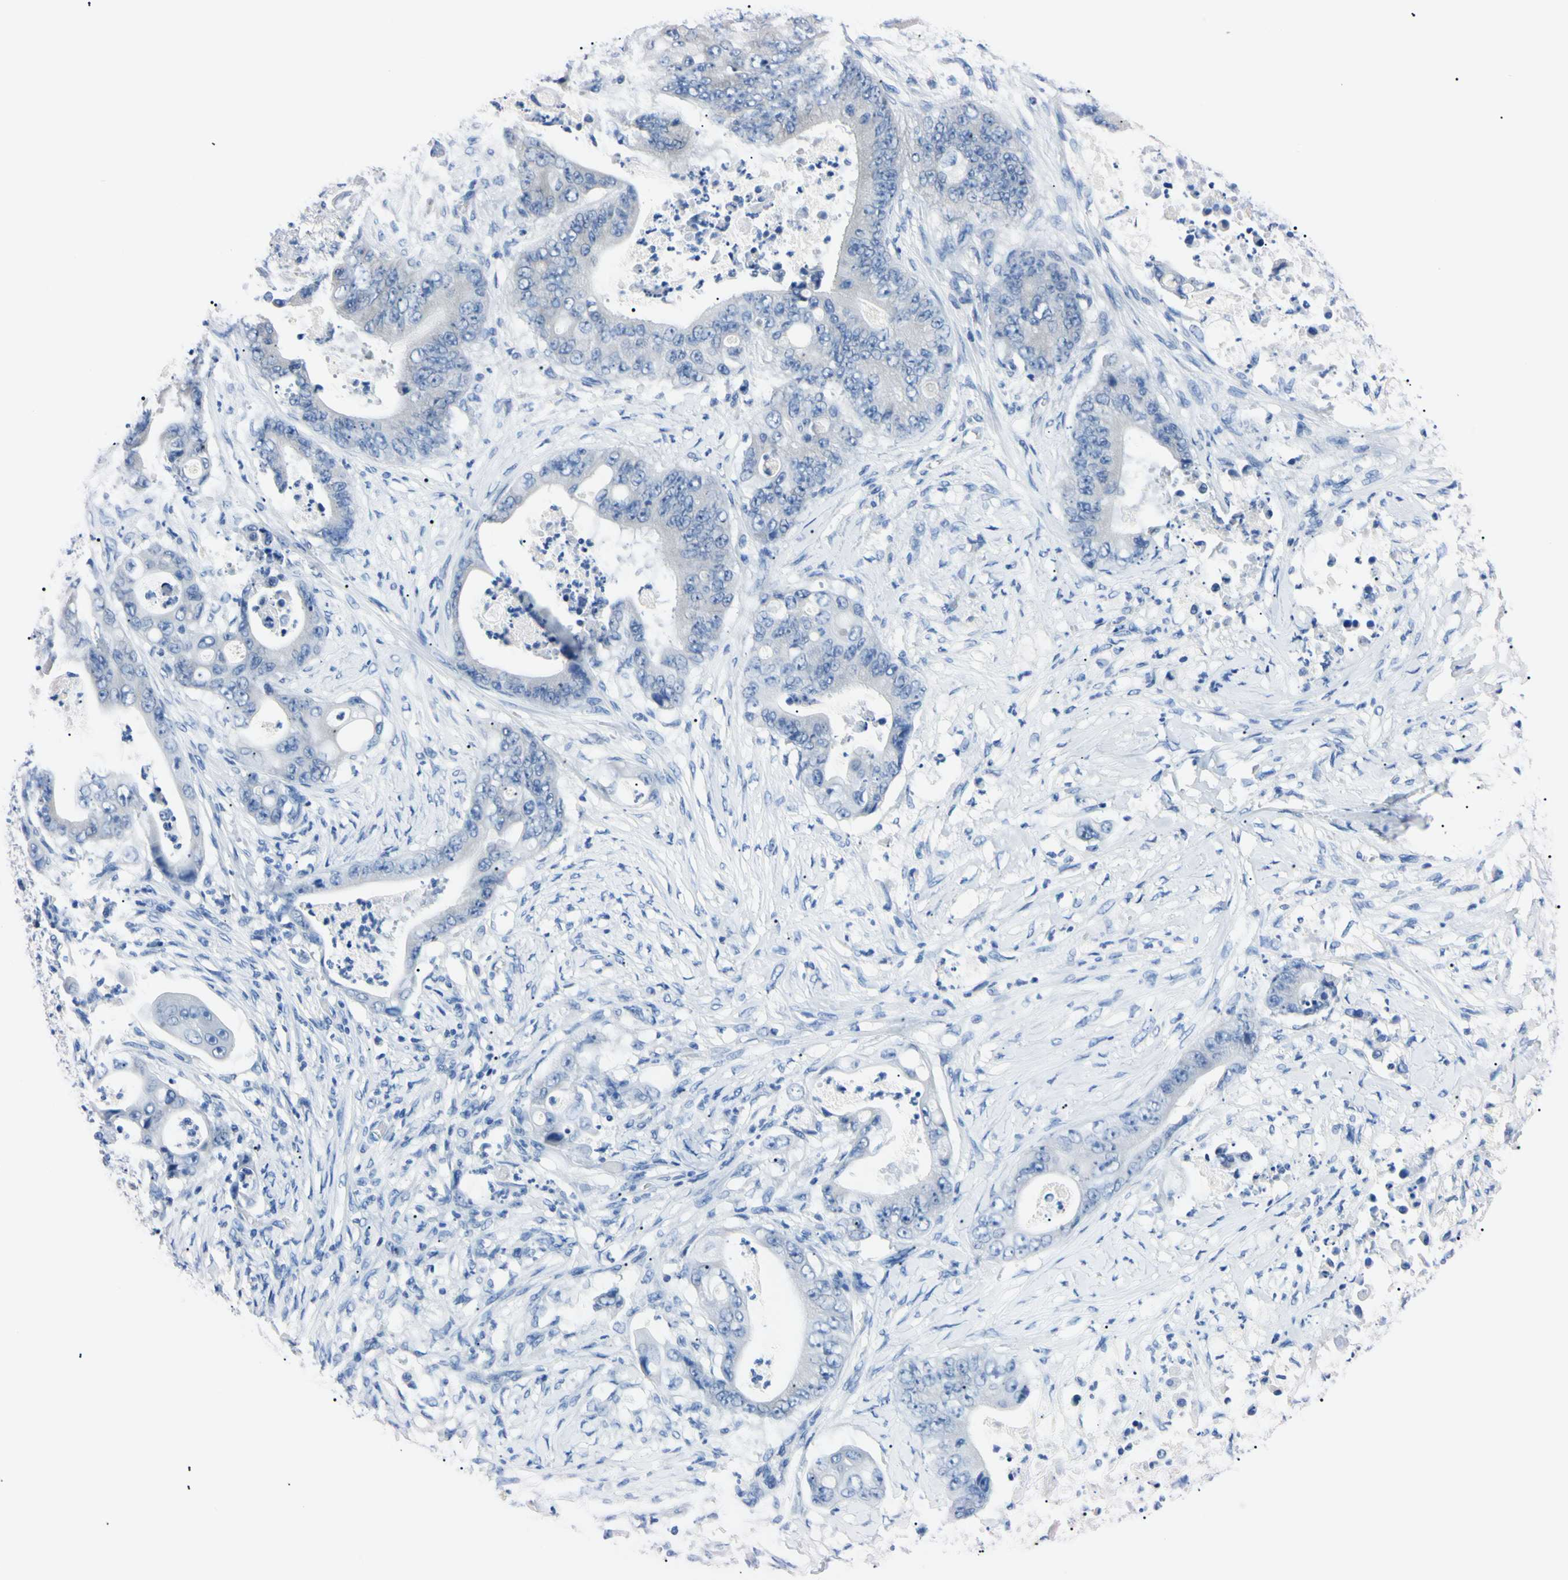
{"staining": {"intensity": "negative", "quantity": "none", "location": "none"}, "tissue": "stomach cancer", "cell_type": "Tumor cells", "image_type": "cancer", "snomed": [{"axis": "morphology", "description": "Adenocarcinoma, NOS"}, {"axis": "topography", "description": "Stomach"}], "caption": "Stomach cancer (adenocarcinoma) was stained to show a protein in brown. There is no significant staining in tumor cells. Nuclei are stained in blue.", "gene": "PNKD", "patient": {"sex": "female", "age": 73}}